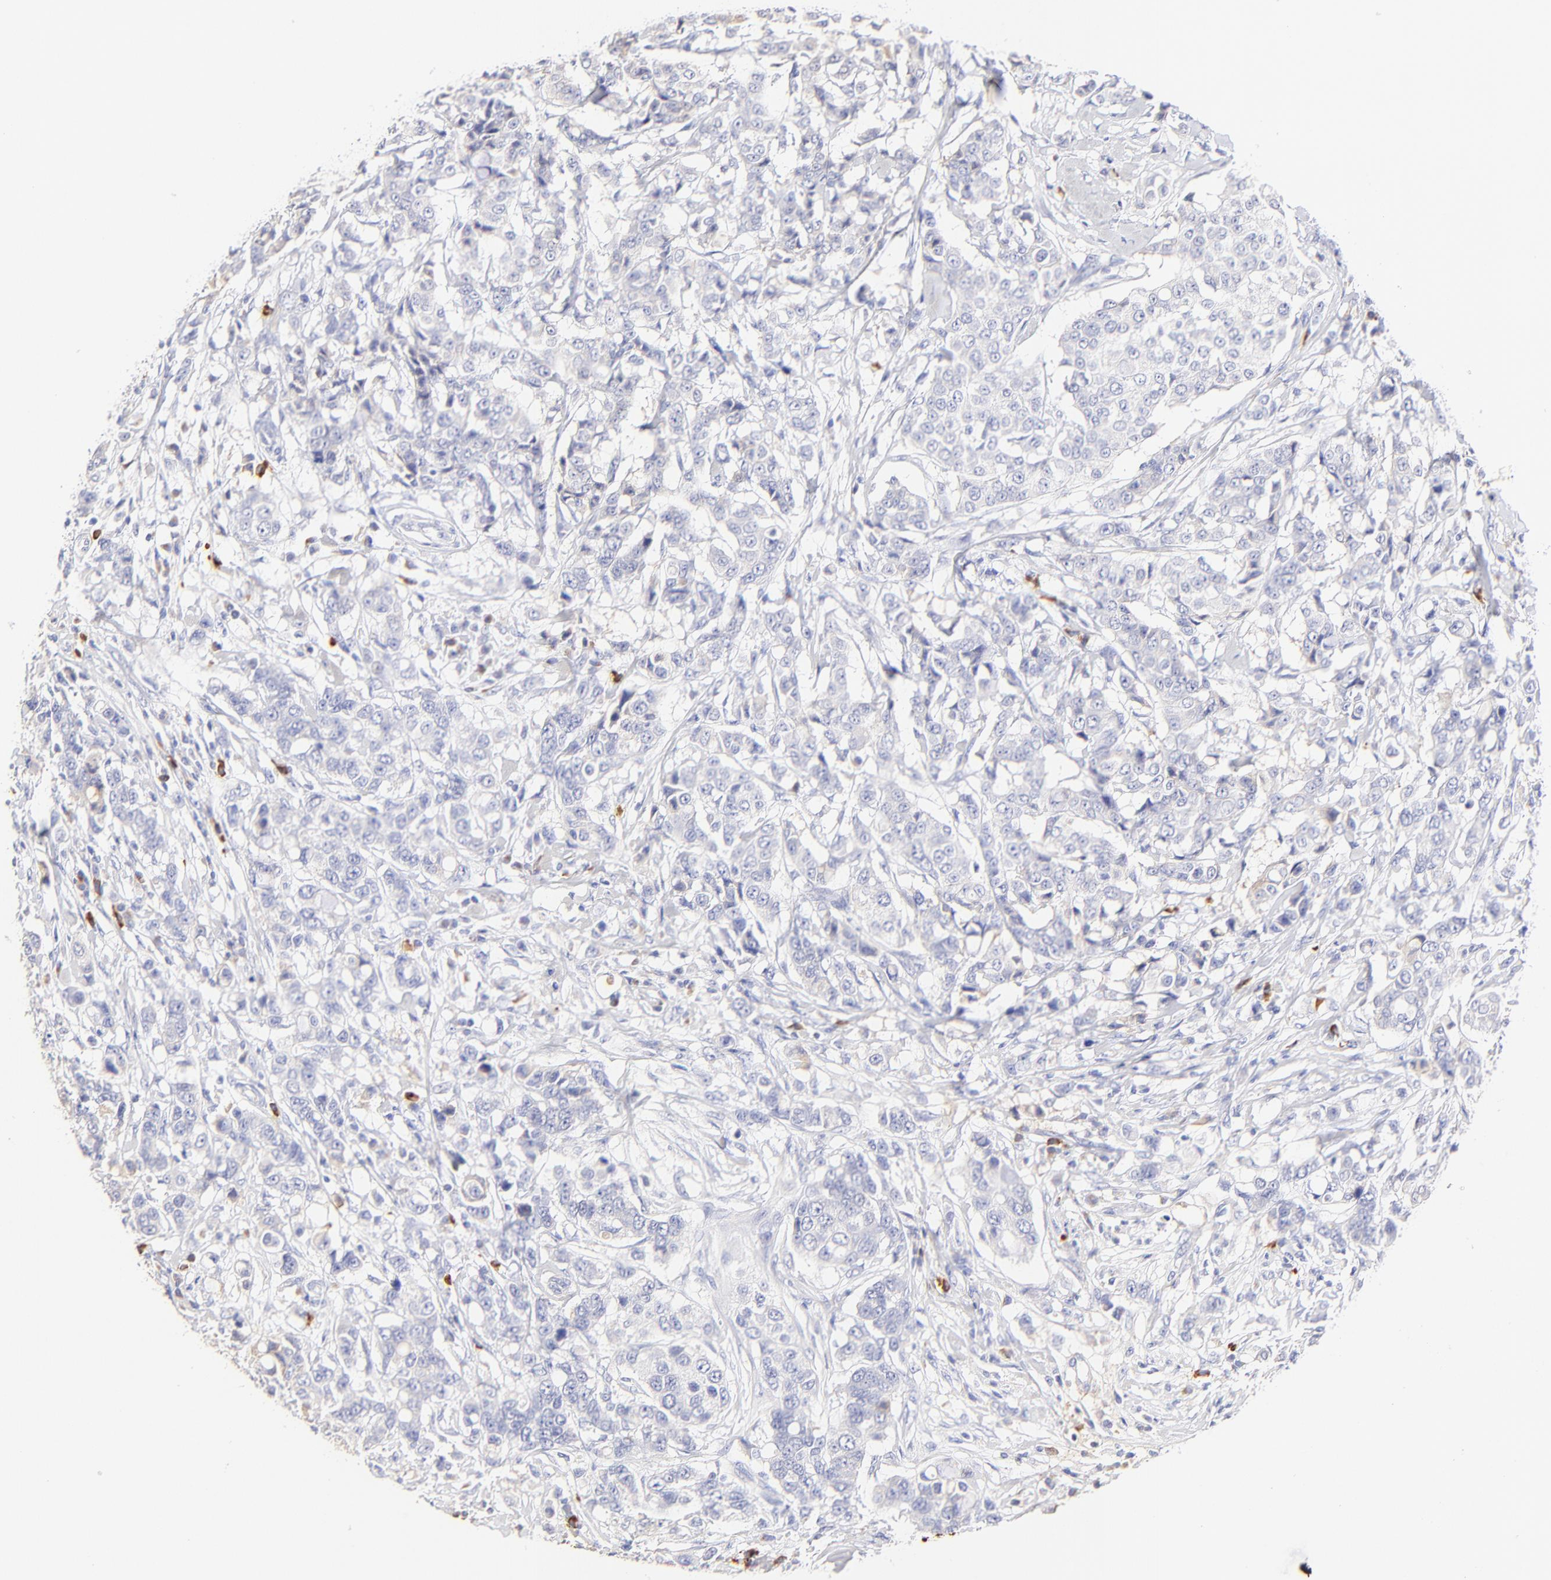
{"staining": {"intensity": "negative", "quantity": "none", "location": "none"}, "tissue": "breast cancer", "cell_type": "Tumor cells", "image_type": "cancer", "snomed": [{"axis": "morphology", "description": "Duct carcinoma"}, {"axis": "topography", "description": "Breast"}], "caption": "Immunohistochemical staining of breast cancer (infiltrating ductal carcinoma) displays no significant staining in tumor cells.", "gene": "ASB9", "patient": {"sex": "female", "age": 27}}